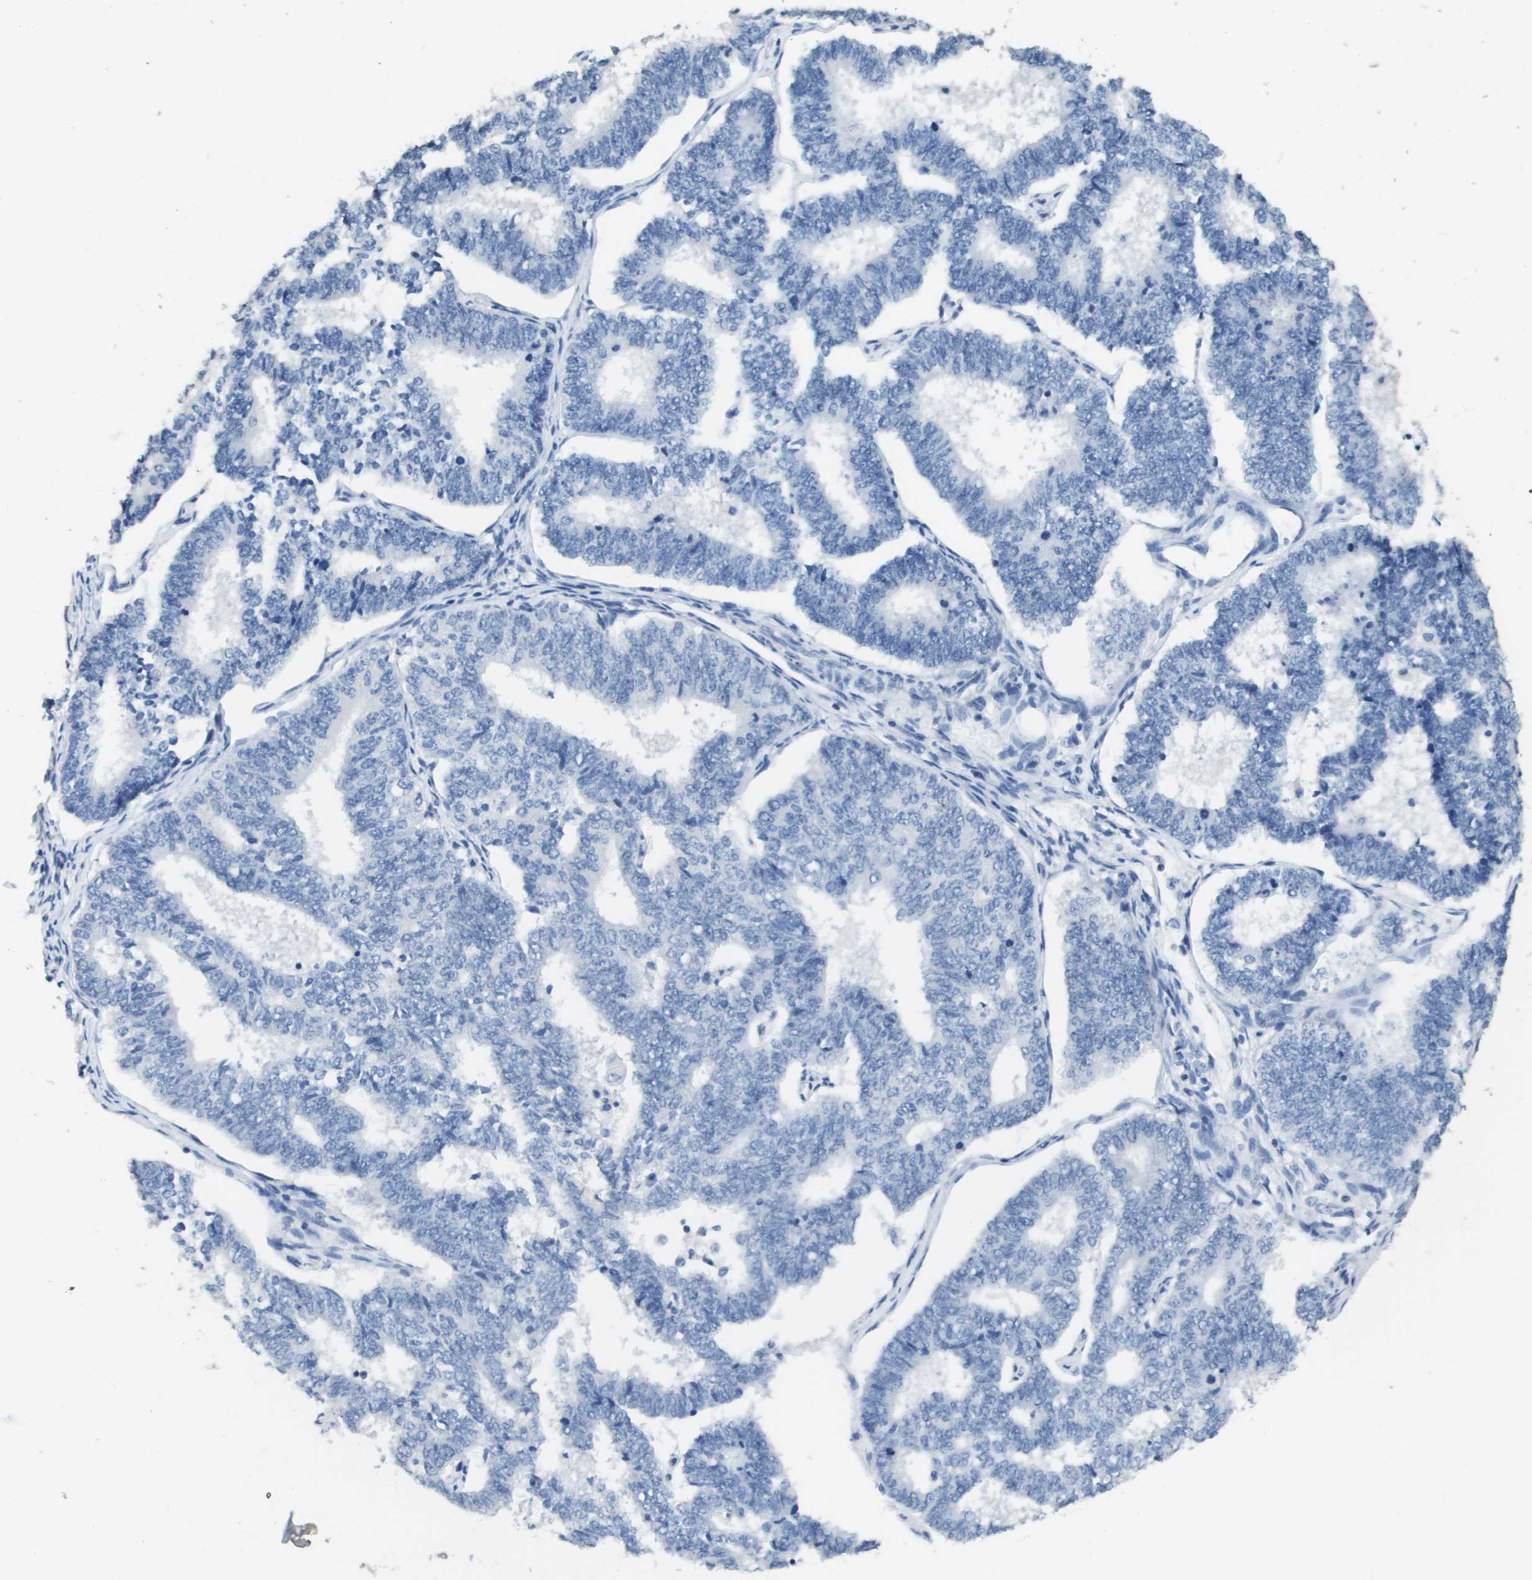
{"staining": {"intensity": "negative", "quantity": "none", "location": "none"}, "tissue": "endometrial cancer", "cell_type": "Tumor cells", "image_type": "cancer", "snomed": [{"axis": "morphology", "description": "Adenocarcinoma, NOS"}, {"axis": "topography", "description": "Endometrium"}], "caption": "A high-resolution histopathology image shows IHC staining of endometrial cancer, which demonstrates no significant staining in tumor cells. (DAB immunohistochemistry visualized using brightfield microscopy, high magnification).", "gene": "MT3", "patient": {"sex": "female", "age": 70}}